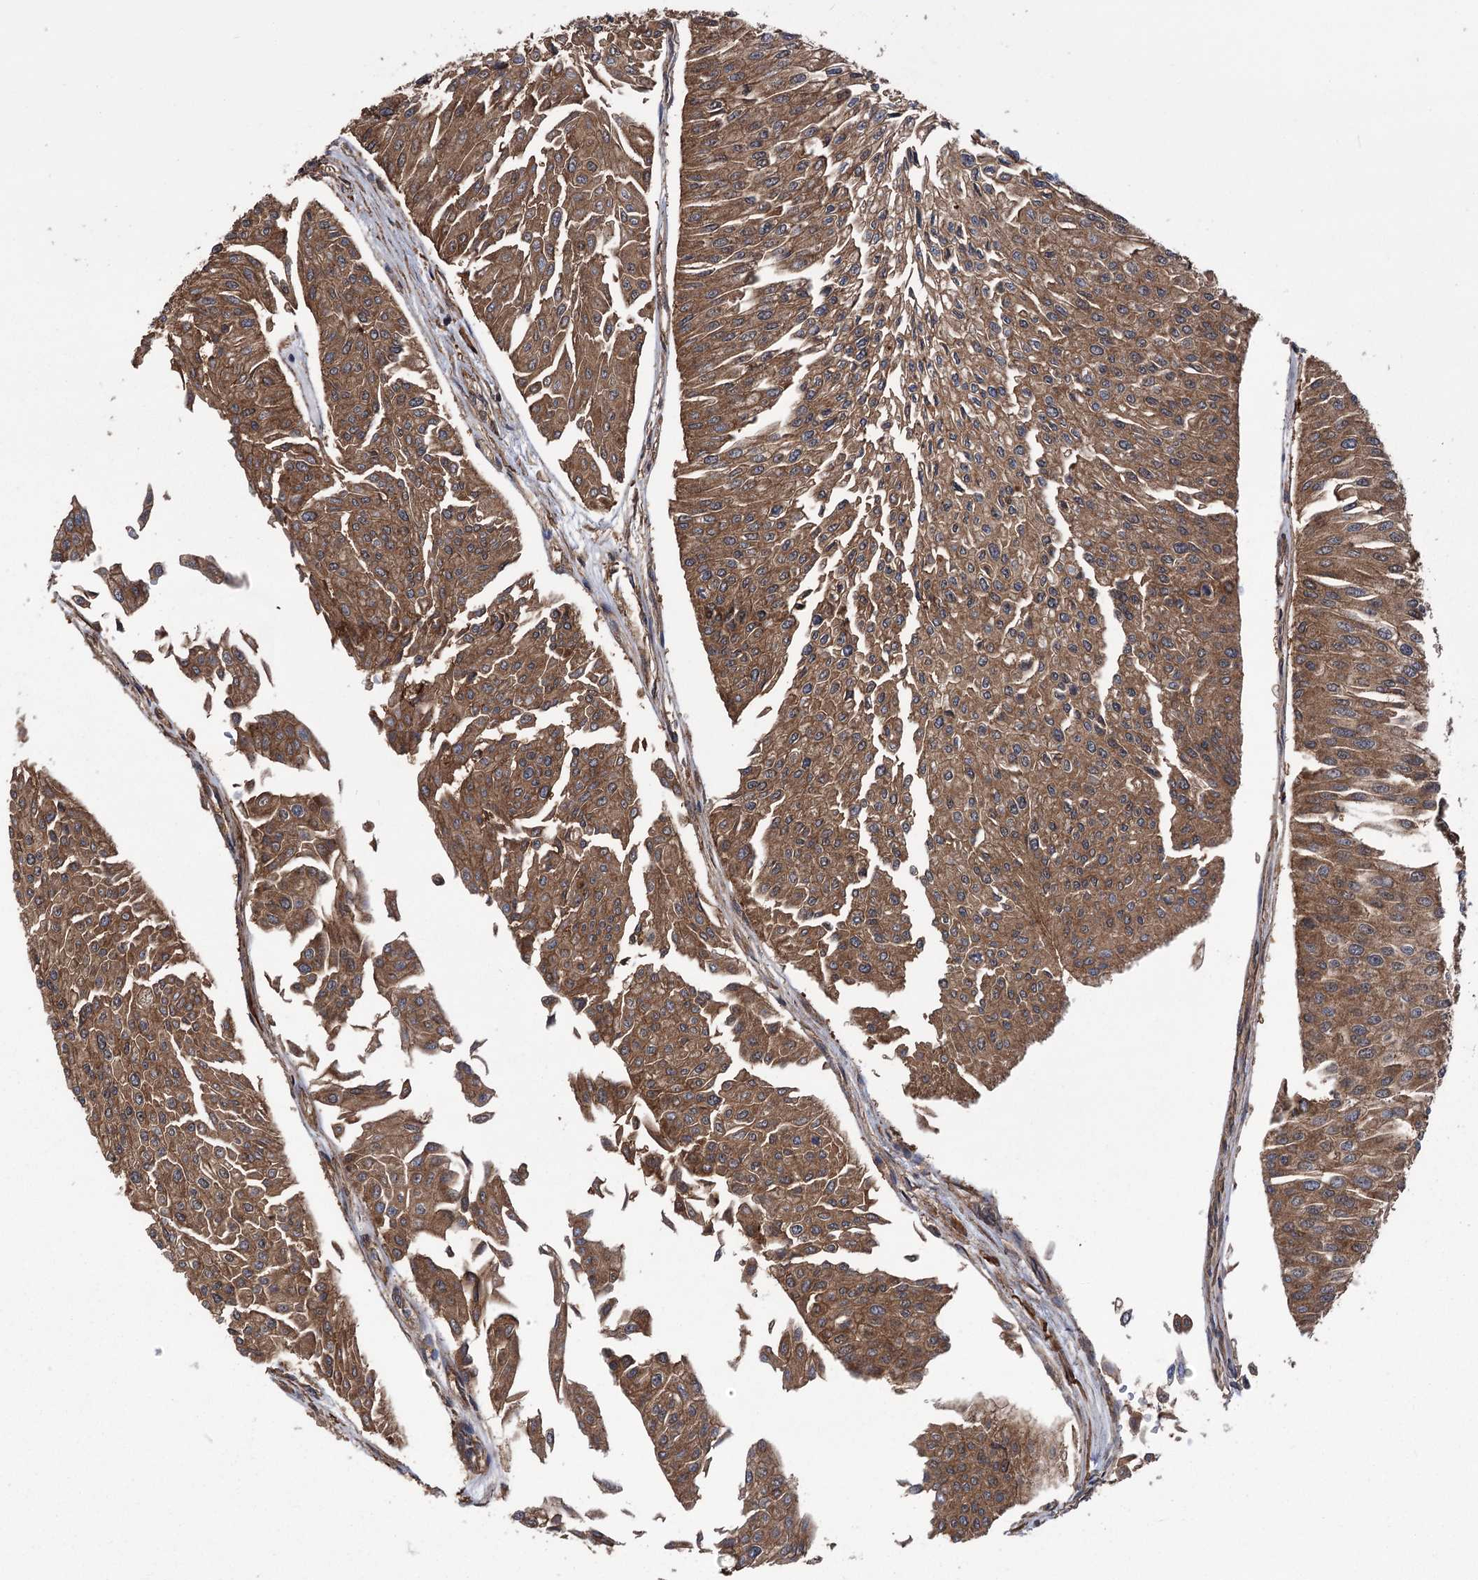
{"staining": {"intensity": "moderate", "quantity": ">75%", "location": "cytoplasmic/membranous"}, "tissue": "urothelial cancer", "cell_type": "Tumor cells", "image_type": "cancer", "snomed": [{"axis": "morphology", "description": "Urothelial carcinoma, Low grade"}, {"axis": "topography", "description": "Urinary bladder"}], "caption": "An image showing moderate cytoplasmic/membranous positivity in about >75% of tumor cells in urothelial carcinoma (low-grade), as visualized by brown immunohistochemical staining.", "gene": "DPP3", "patient": {"sex": "male", "age": 67}}